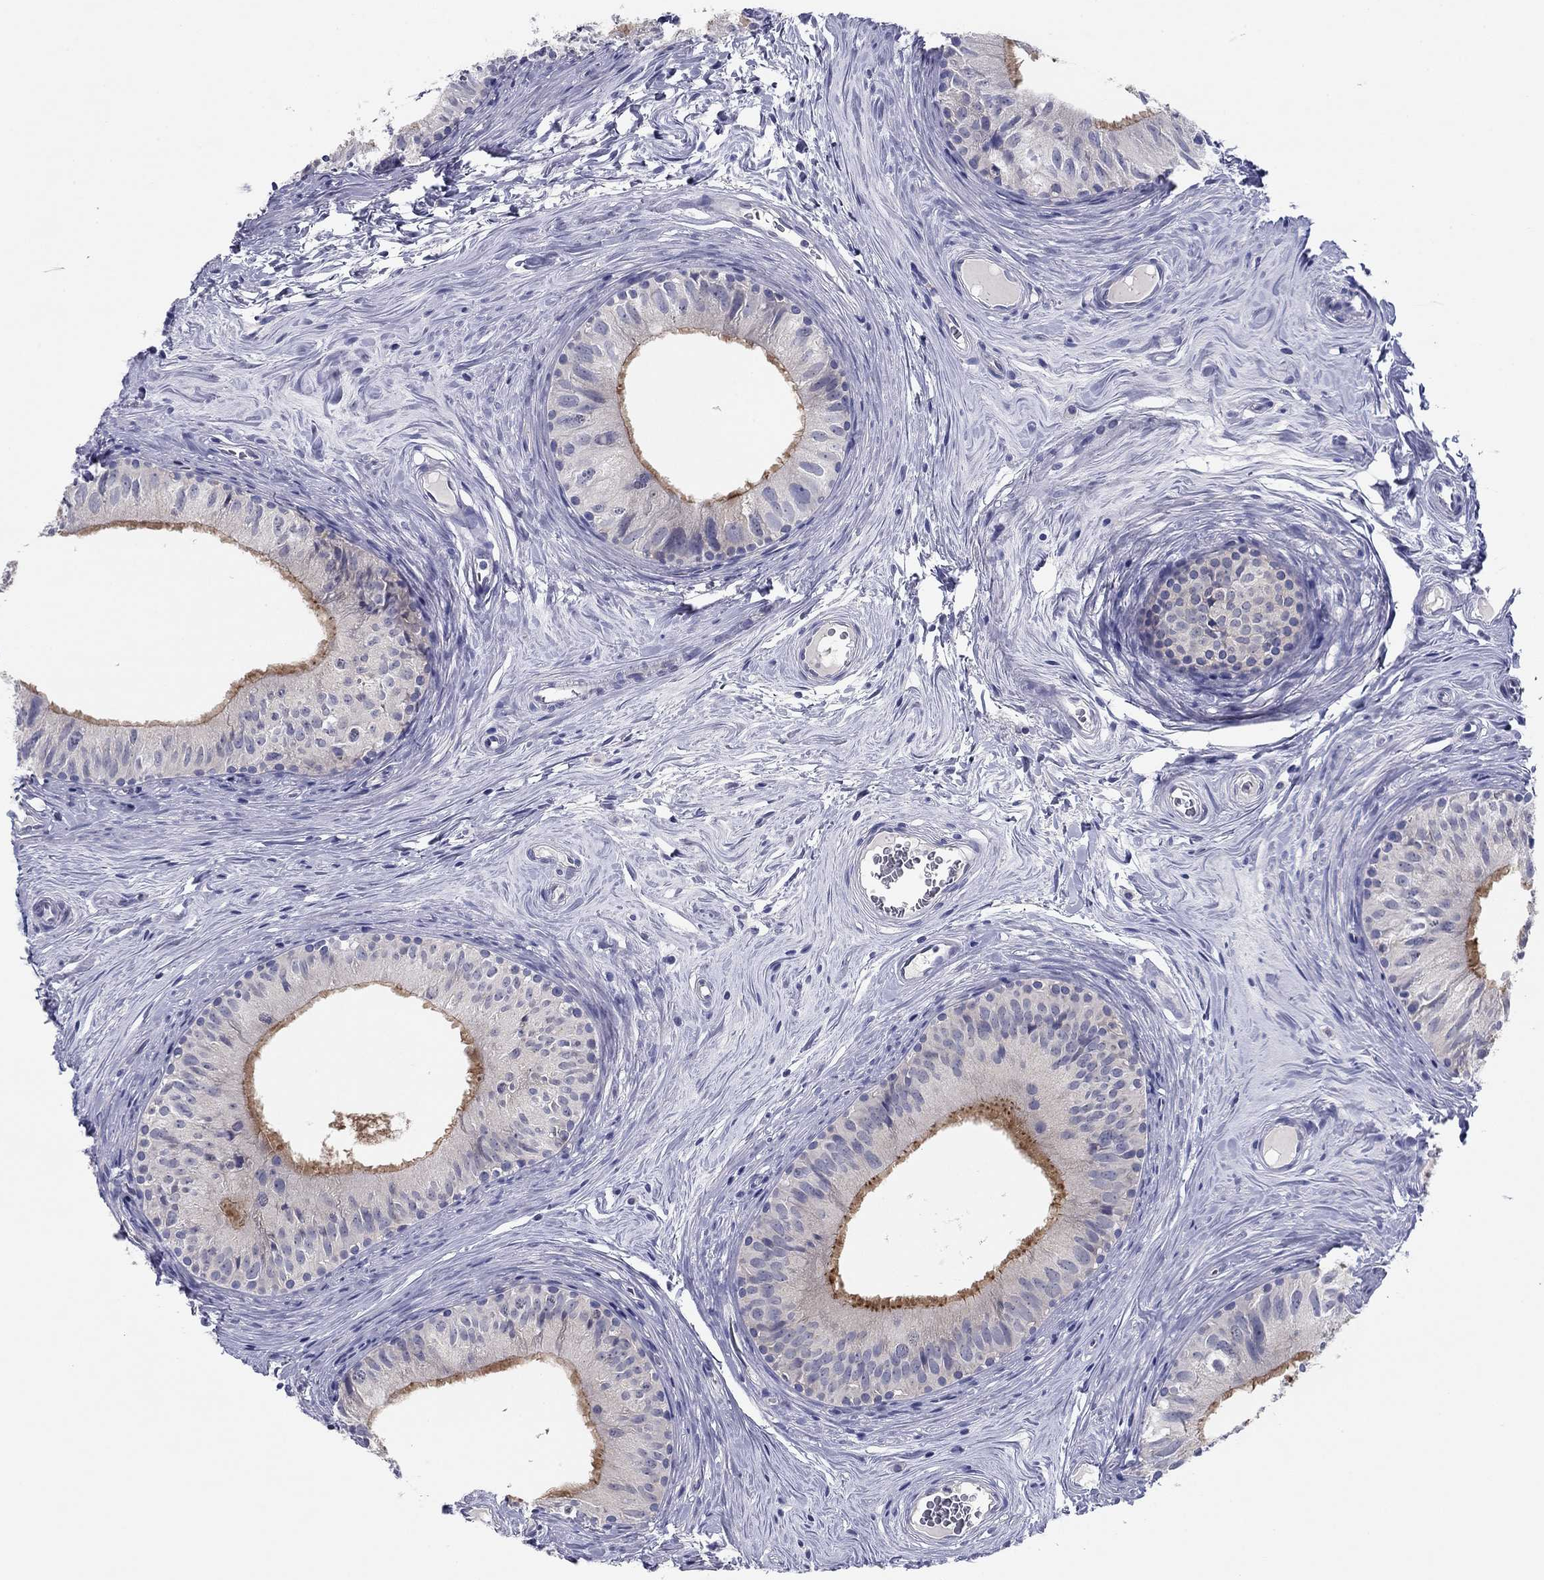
{"staining": {"intensity": "strong", "quantity": "<25%", "location": "cytoplasmic/membranous"}, "tissue": "epididymis", "cell_type": "Glandular cells", "image_type": "normal", "snomed": [{"axis": "morphology", "description": "Normal tissue, NOS"}, {"axis": "topography", "description": "Epididymis"}], "caption": "Immunohistochemistry photomicrograph of normal epididymis: human epididymis stained using immunohistochemistry displays medium levels of strong protein expression localized specifically in the cytoplasmic/membranous of glandular cells, appearing as a cytoplasmic/membranous brown color.", "gene": "PLS1", "patient": {"sex": "male", "age": 52}}